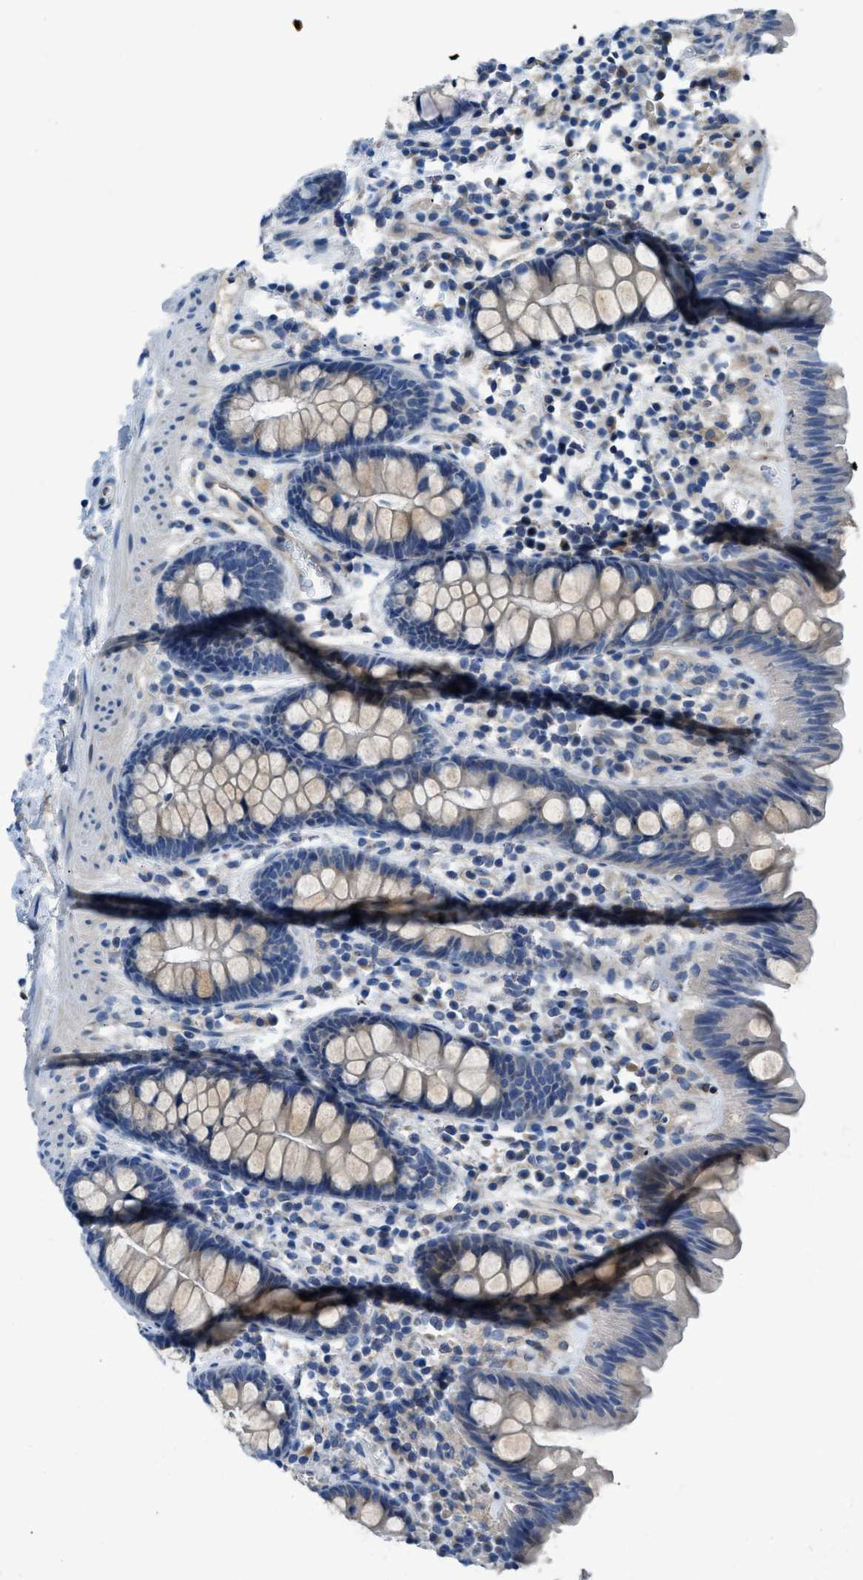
{"staining": {"intensity": "negative", "quantity": "none", "location": "none"}, "tissue": "colon", "cell_type": "Endothelial cells", "image_type": "normal", "snomed": [{"axis": "morphology", "description": "Normal tissue, NOS"}, {"axis": "topography", "description": "Colon"}], "caption": "Human colon stained for a protein using immunohistochemistry demonstrates no positivity in endothelial cells.", "gene": "GGCX", "patient": {"sex": "female", "age": 80}}